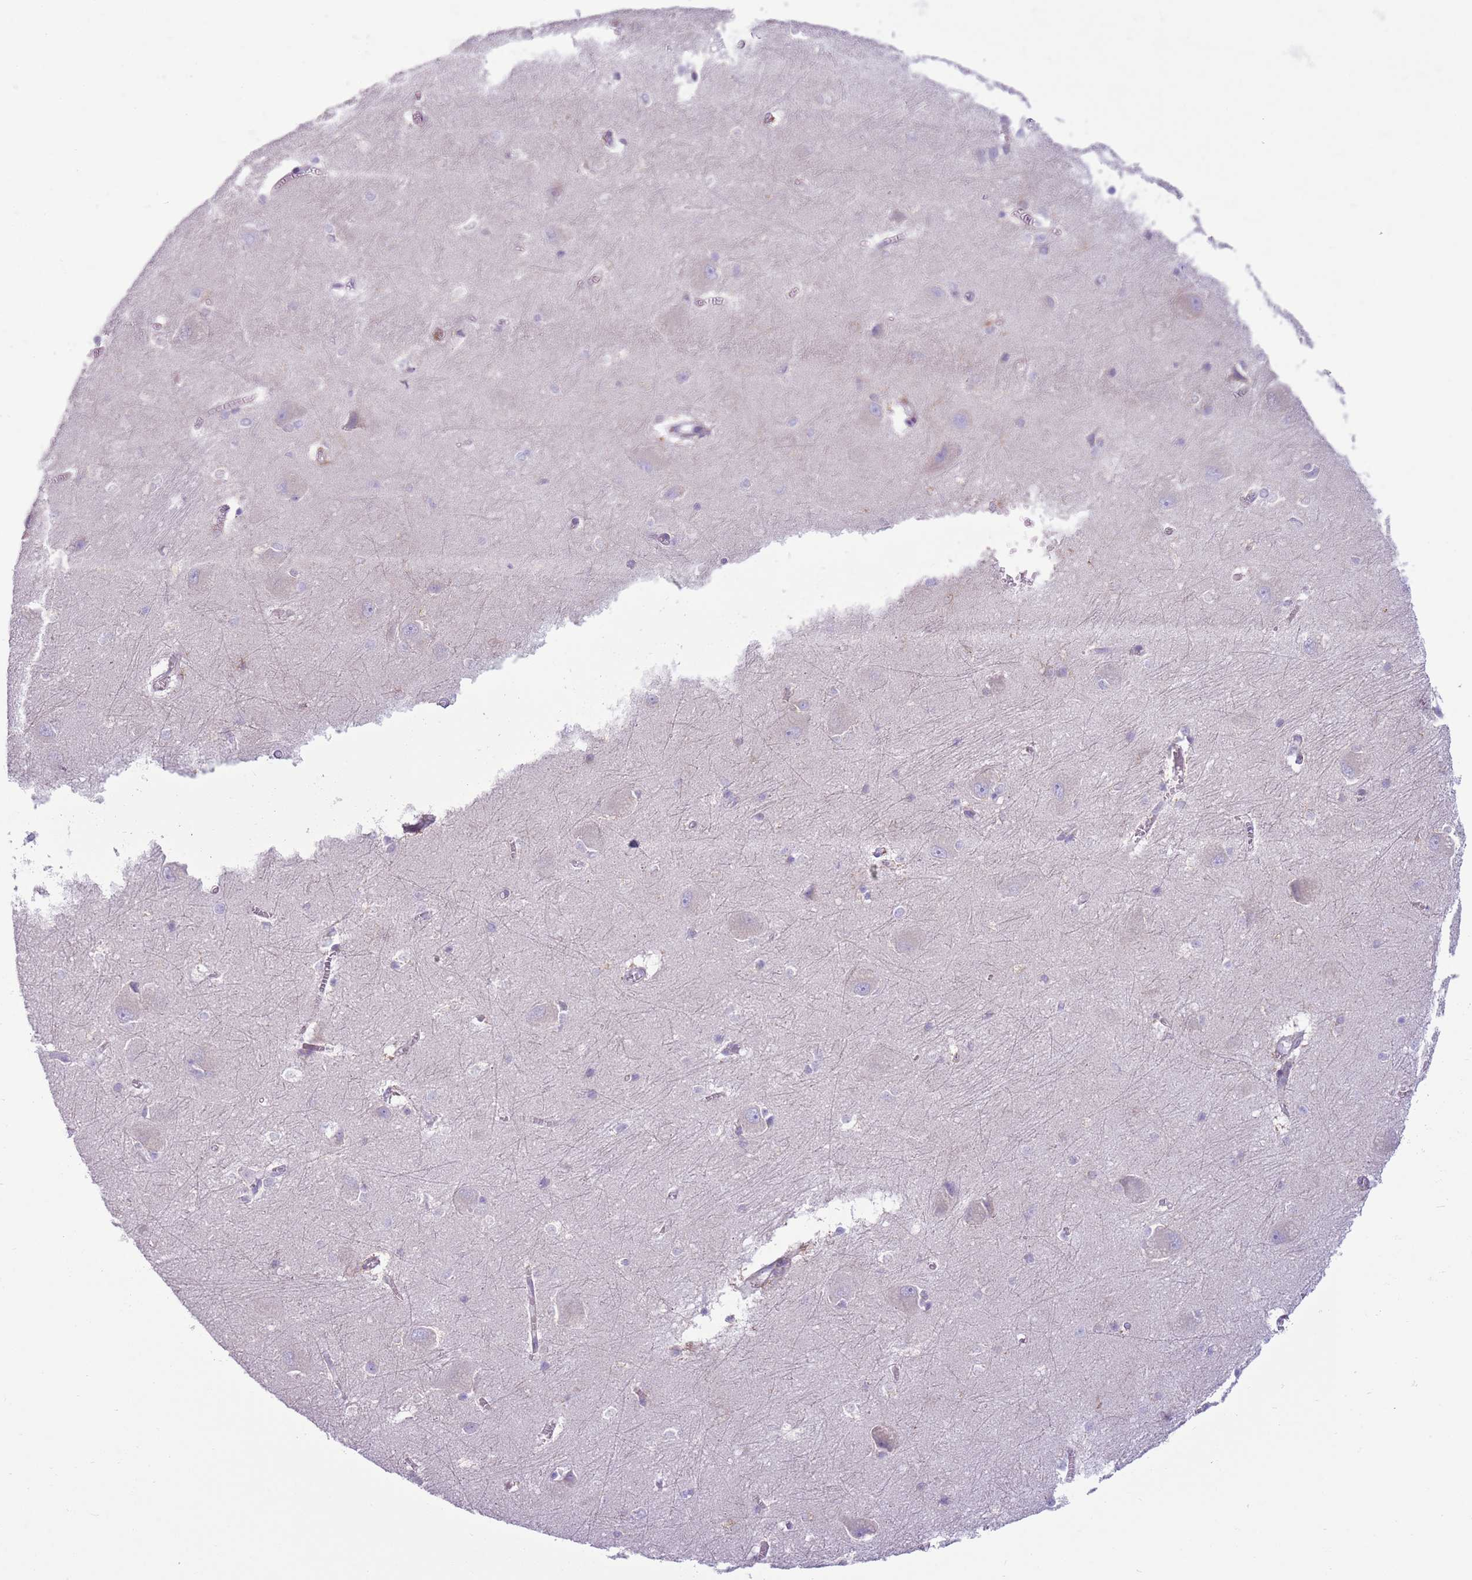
{"staining": {"intensity": "negative", "quantity": "none", "location": "none"}, "tissue": "caudate", "cell_type": "Glial cells", "image_type": "normal", "snomed": [{"axis": "morphology", "description": "Normal tissue, NOS"}, {"axis": "topography", "description": "Lateral ventricle wall"}], "caption": "High magnification brightfield microscopy of benign caudate stained with DAB (brown) and counterstained with hematoxylin (blue): glial cells show no significant positivity. (IHC, brightfield microscopy, high magnification).", "gene": "OAF", "patient": {"sex": "male", "age": 37}}